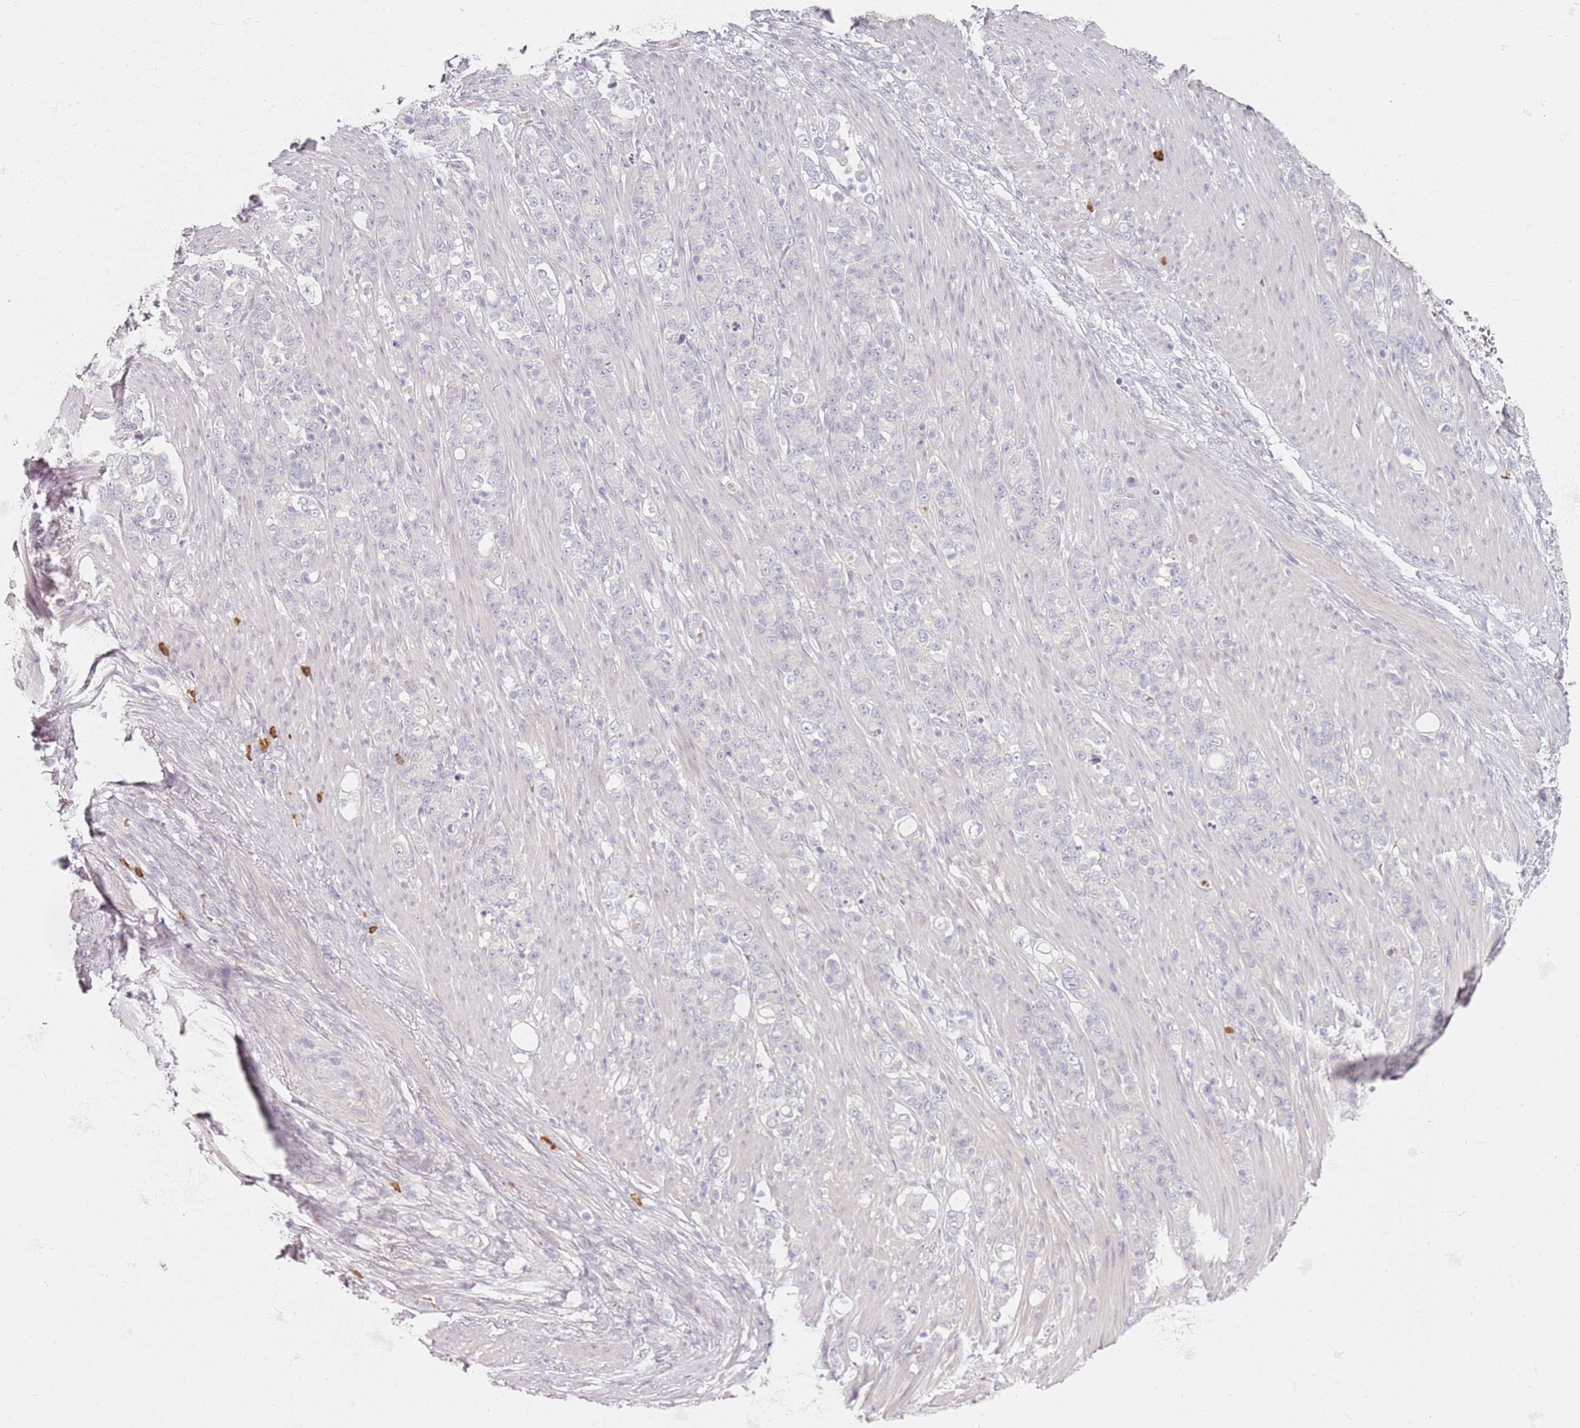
{"staining": {"intensity": "negative", "quantity": "none", "location": "none"}, "tissue": "stomach cancer", "cell_type": "Tumor cells", "image_type": "cancer", "snomed": [{"axis": "morphology", "description": "Normal tissue, NOS"}, {"axis": "morphology", "description": "Adenocarcinoma, NOS"}, {"axis": "topography", "description": "Stomach"}], "caption": "Photomicrograph shows no protein positivity in tumor cells of stomach cancer tissue. (Stains: DAB (3,3'-diaminobenzidine) immunohistochemistry with hematoxylin counter stain, Microscopy: brightfield microscopy at high magnification).", "gene": "CD40LG", "patient": {"sex": "female", "age": 79}}